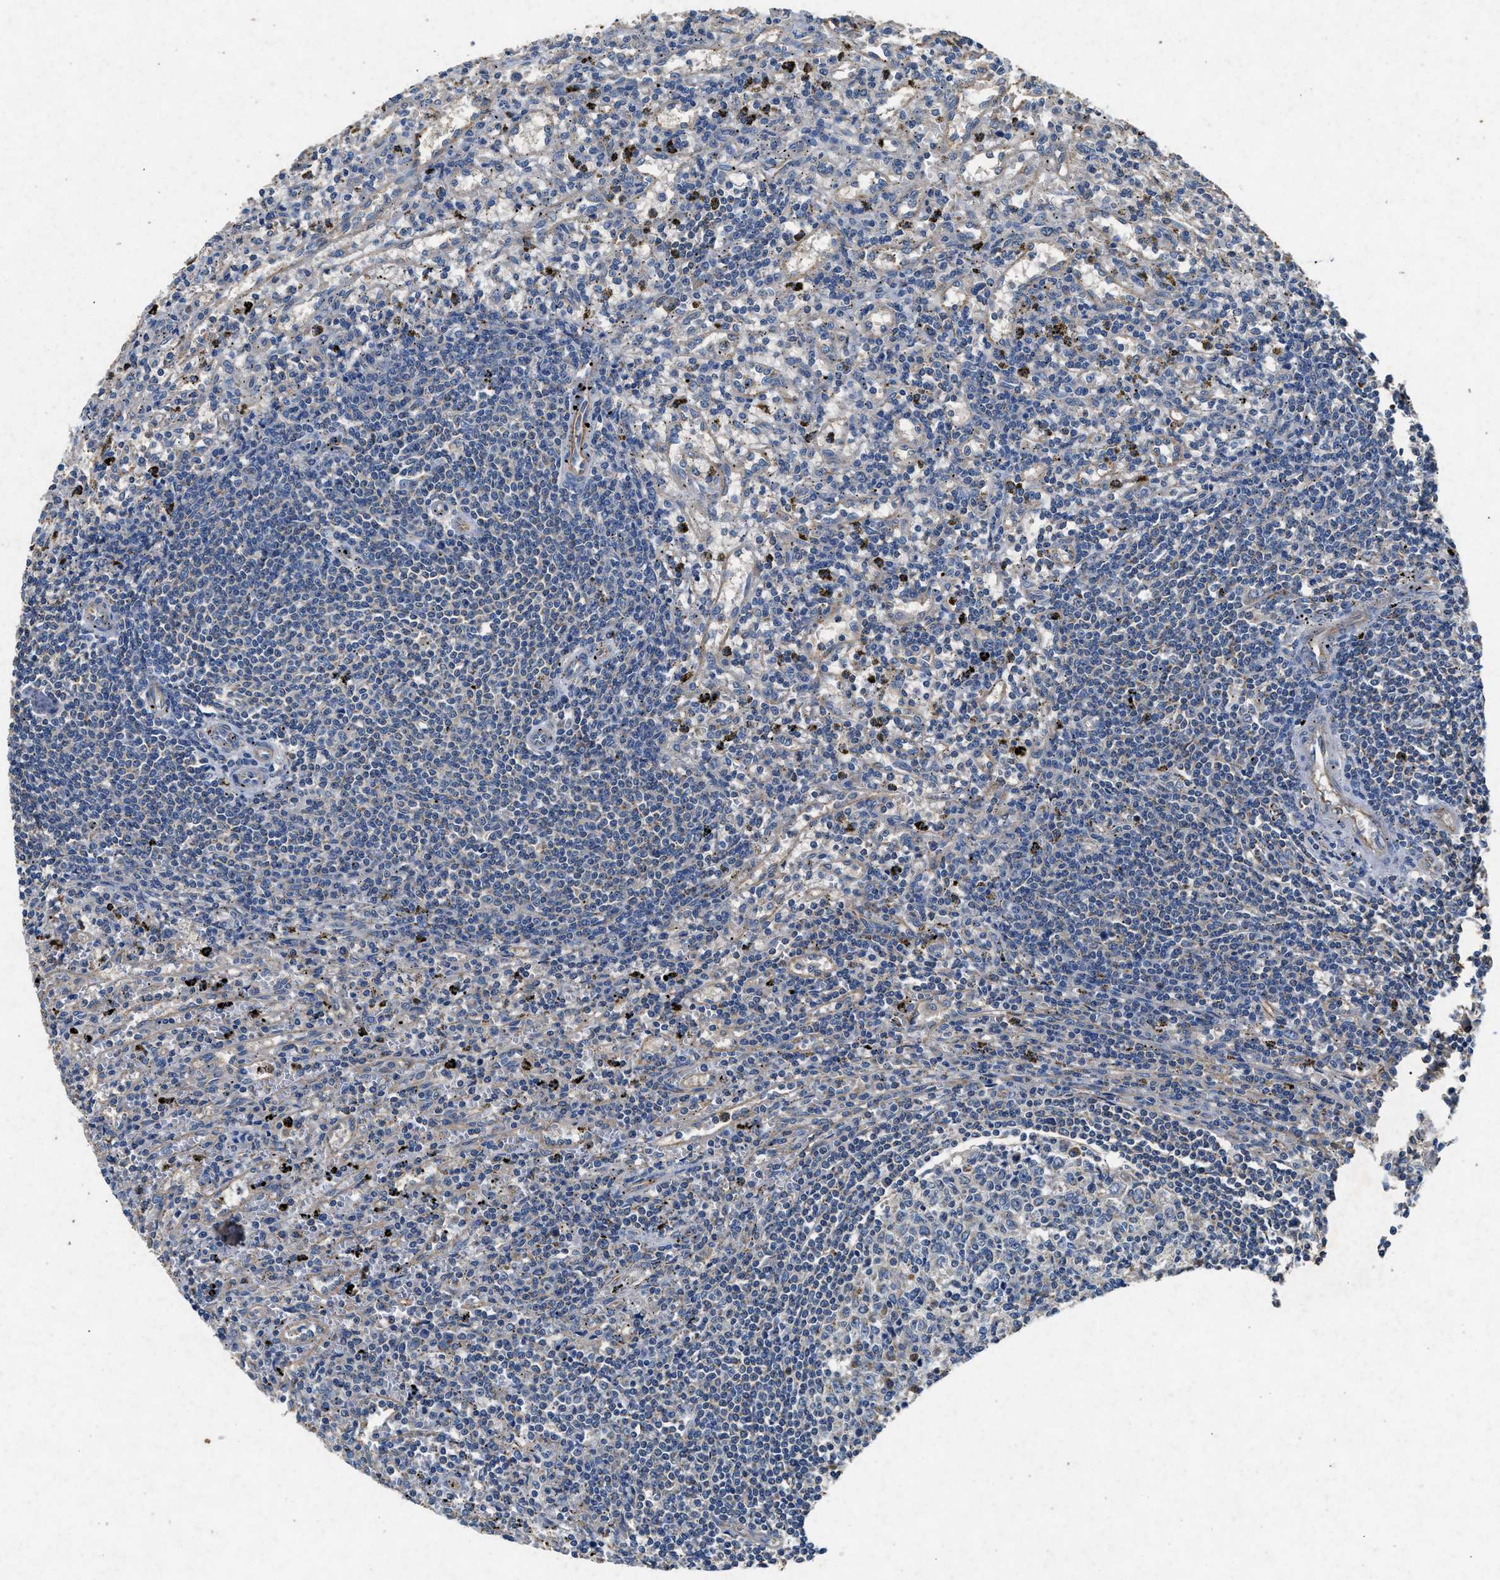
{"staining": {"intensity": "negative", "quantity": "none", "location": "none"}, "tissue": "lymphoma", "cell_type": "Tumor cells", "image_type": "cancer", "snomed": [{"axis": "morphology", "description": "Malignant lymphoma, non-Hodgkin's type, Low grade"}, {"axis": "topography", "description": "Spleen"}], "caption": "IHC micrograph of neoplastic tissue: human low-grade malignant lymphoma, non-Hodgkin's type stained with DAB (3,3'-diaminobenzidine) displays no significant protein expression in tumor cells.", "gene": "CDK15", "patient": {"sex": "male", "age": 76}}